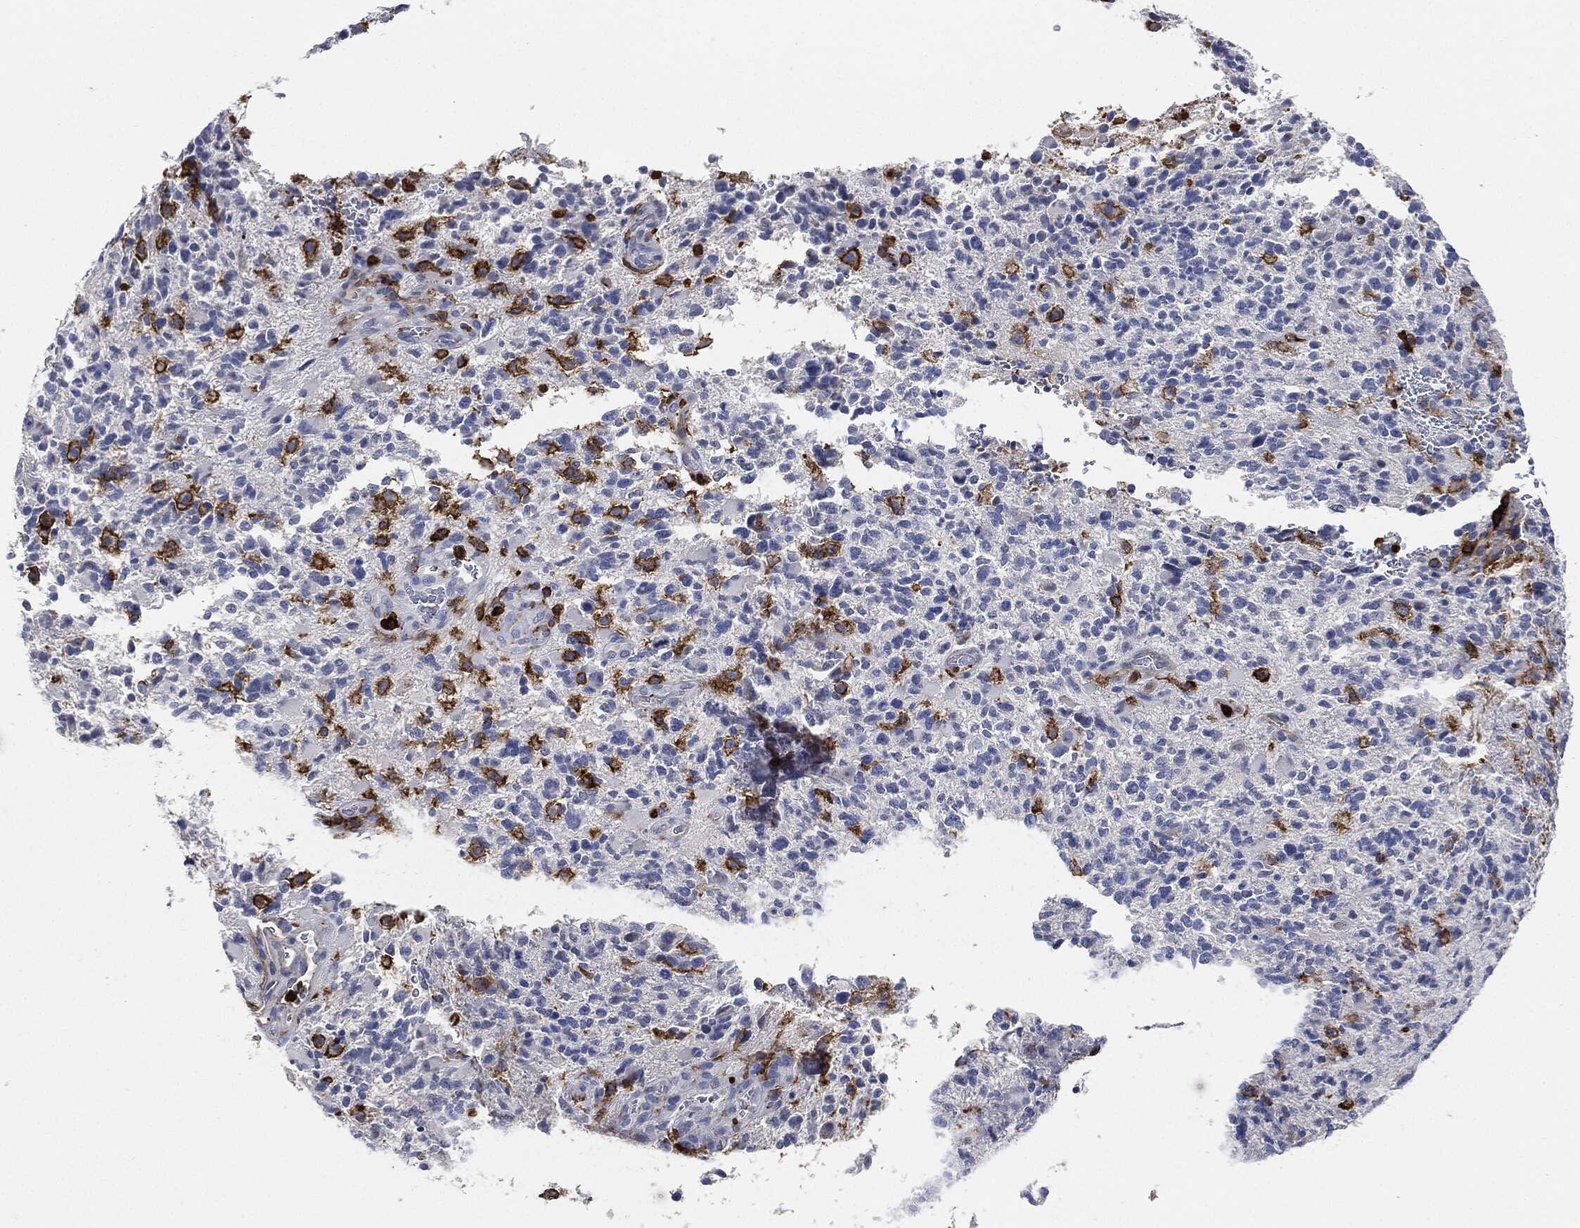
{"staining": {"intensity": "negative", "quantity": "none", "location": "none"}, "tissue": "glioma", "cell_type": "Tumor cells", "image_type": "cancer", "snomed": [{"axis": "morphology", "description": "Glioma, malignant, High grade"}, {"axis": "topography", "description": "Brain"}], "caption": "IHC of glioma displays no staining in tumor cells.", "gene": "PTPRC", "patient": {"sex": "female", "age": 71}}